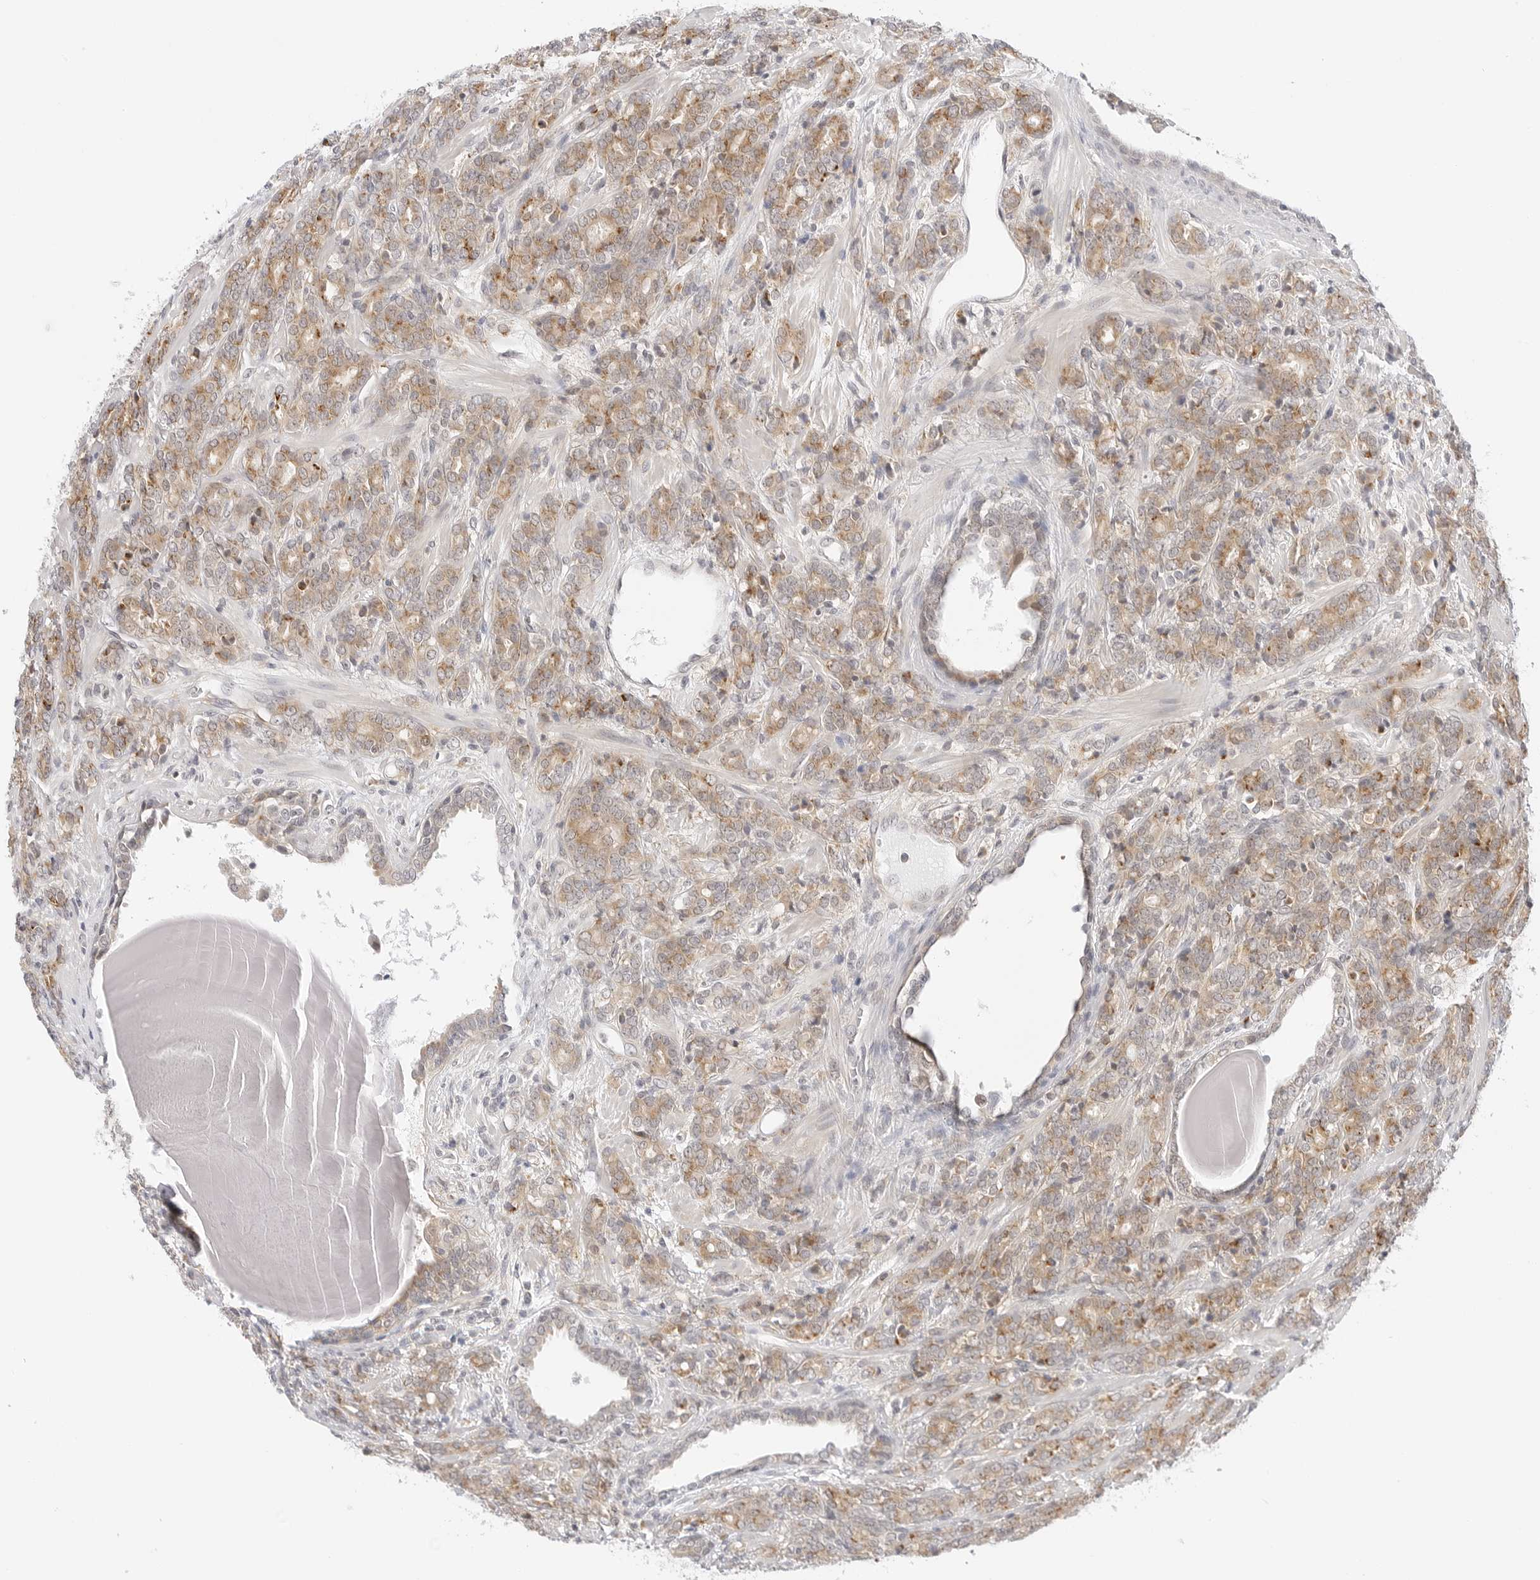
{"staining": {"intensity": "weak", "quantity": ">75%", "location": "cytoplasmic/membranous"}, "tissue": "prostate cancer", "cell_type": "Tumor cells", "image_type": "cancer", "snomed": [{"axis": "morphology", "description": "Adenocarcinoma, High grade"}, {"axis": "topography", "description": "Prostate"}], "caption": "Human prostate adenocarcinoma (high-grade) stained with a brown dye displays weak cytoplasmic/membranous positive expression in about >75% of tumor cells.", "gene": "TCP1", "patient": {"sex": "male", "age": 62}}